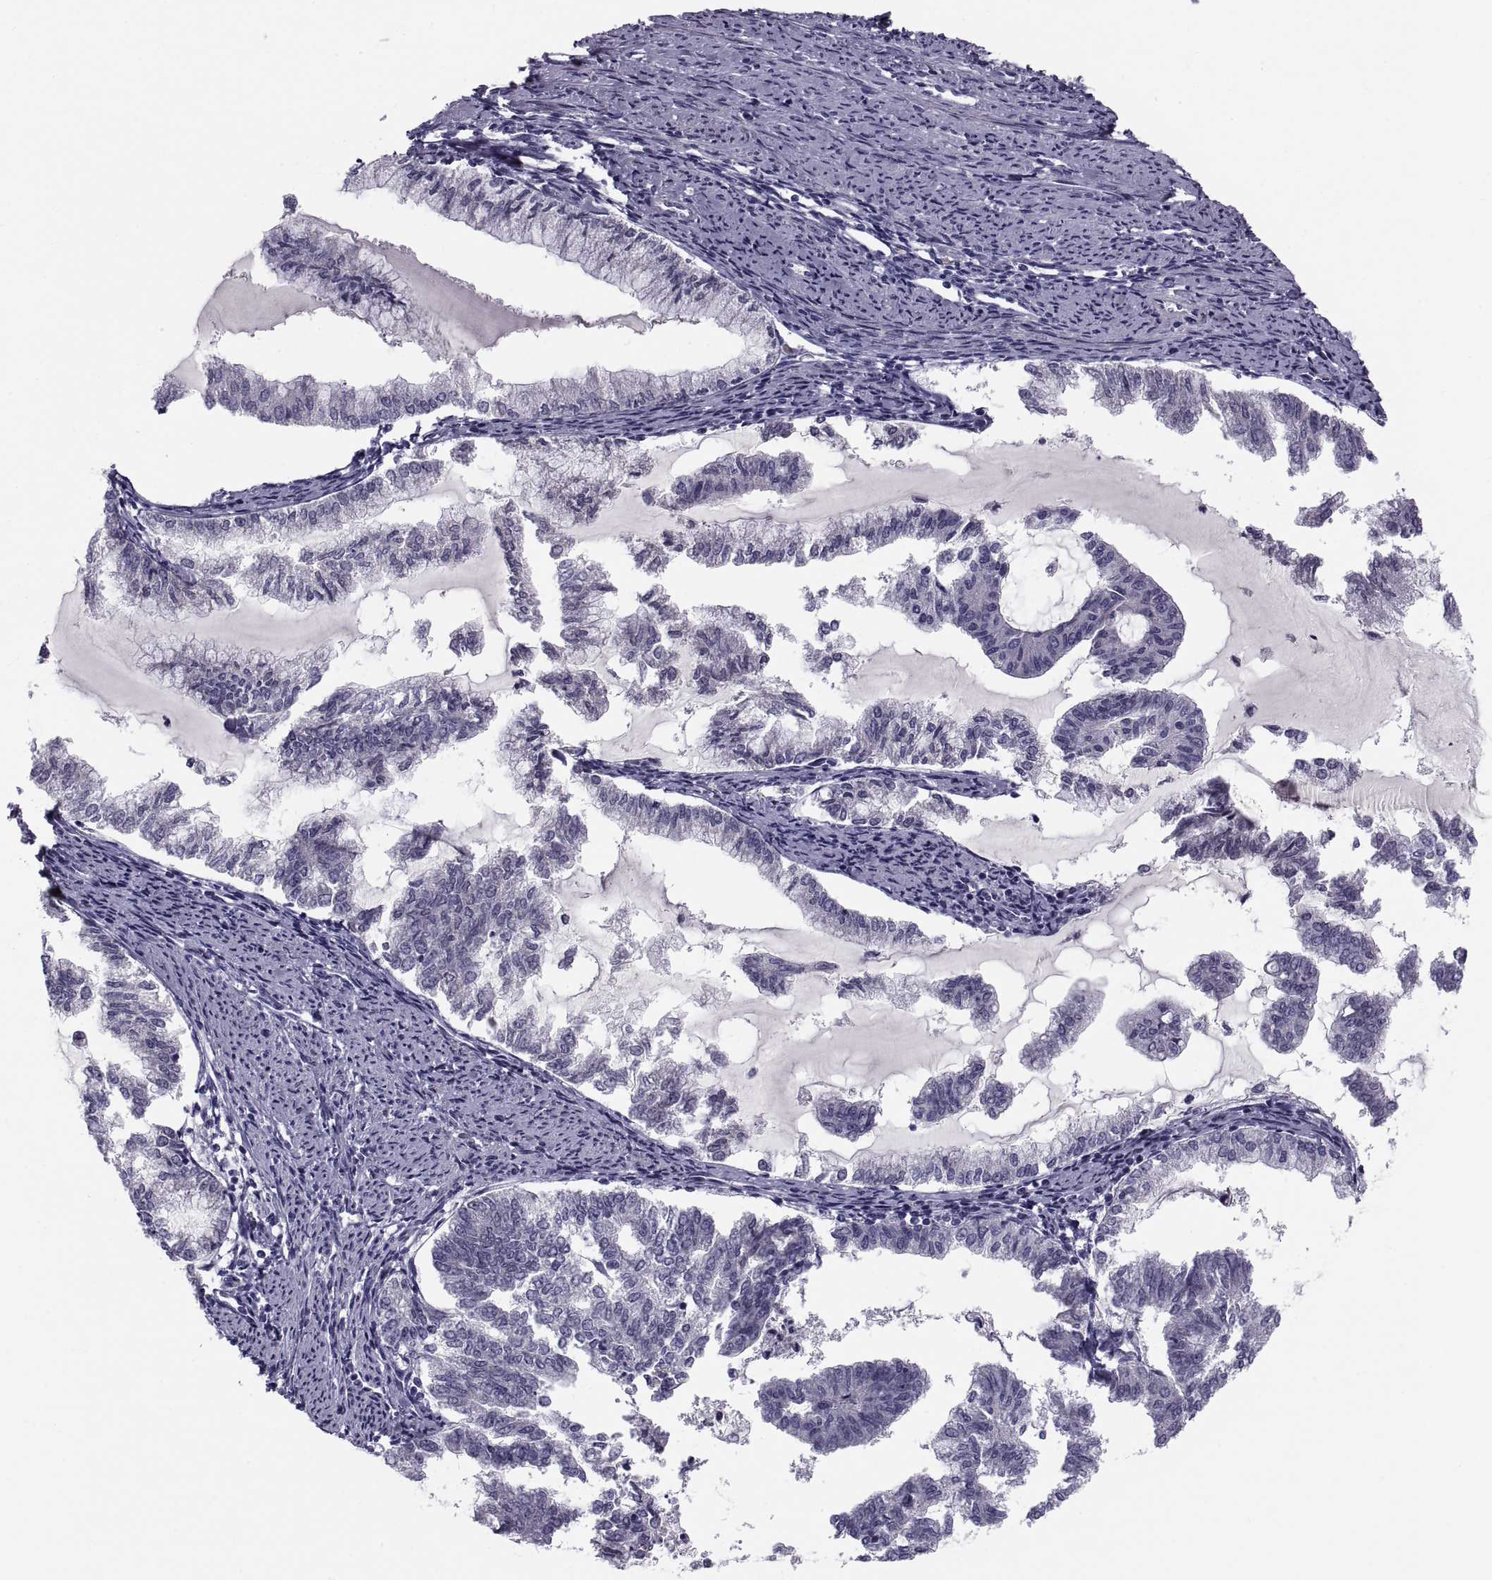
{"staining": {"intensity": "negative", "quantity": "none", "location": "none"}, "tissue": "endometrial cancer", "cell_type": "Tumor cells", "image_type": "cancer", "snomed": [{"axis": "morphology", "description": "Adenocarcinoma, NOS"}, {"axis": "topography", "description": "Endometrium"}], "caption": "Tumor cells are negative for protein expression in human endometrial cancer (adenocarcinoma).", "gene": "PDZRN4", "patient": {"sex": "female", "age": 79}}